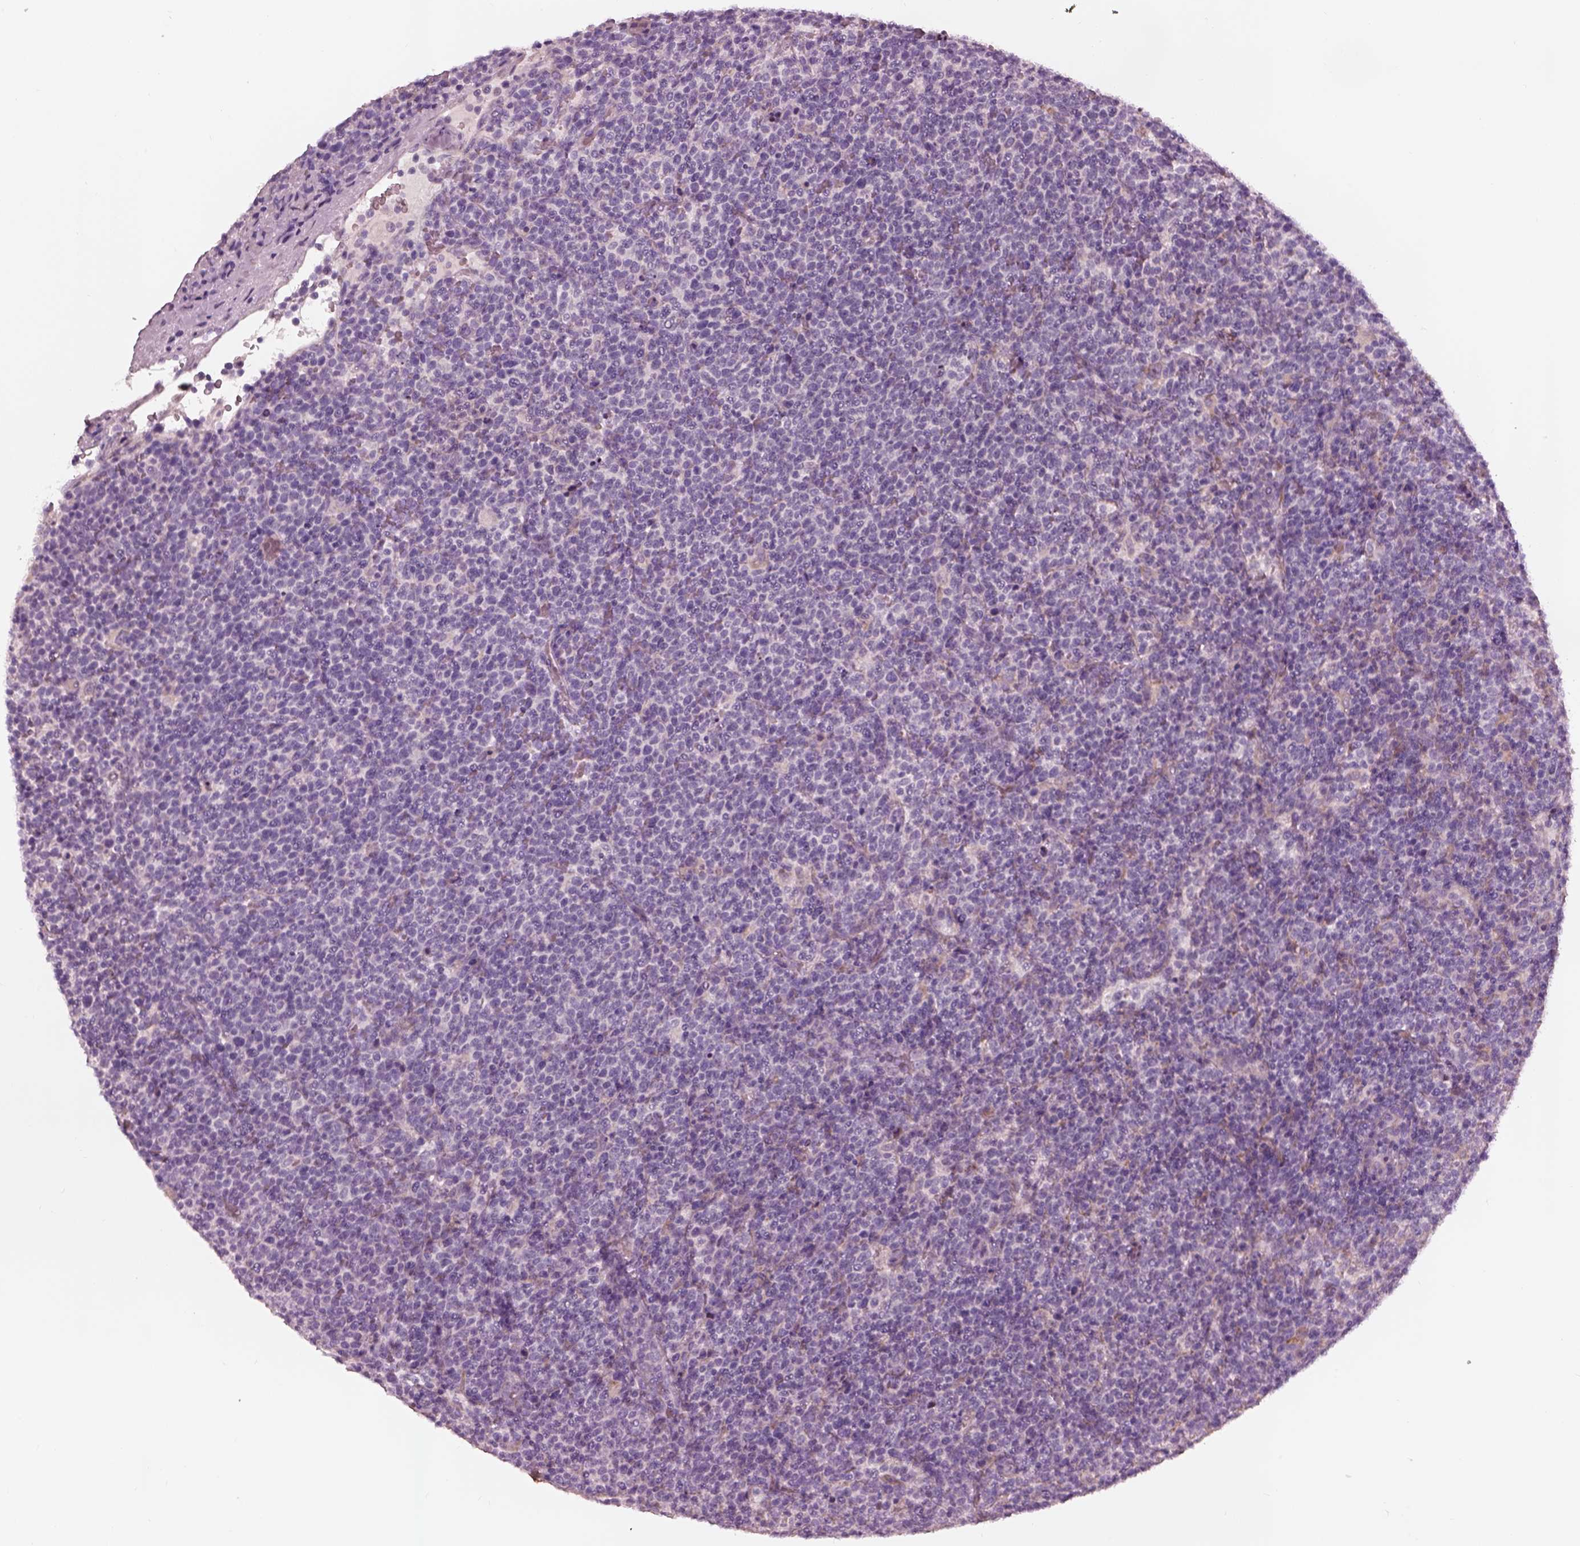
{"staining": {"intensity": "negative", "quantity": "none", "location": "none"}, "tissue": "lymphoma", "cell_type": "Tumor cells", "image_type": "cancer", "snomed": [{"axis": "morphology", "description": "Malignant lymphoma, non-Hodgkin's type, High grade"}, {"axis": "topography", "description": "Lymph node"}], "caption": "Human lymphoma stained for a protein using immunohistochemistry (IHC) demonstrates no expression in tumor cells.", "gene": "CADM2", "patient": {"sex": "male", "age": 61}}